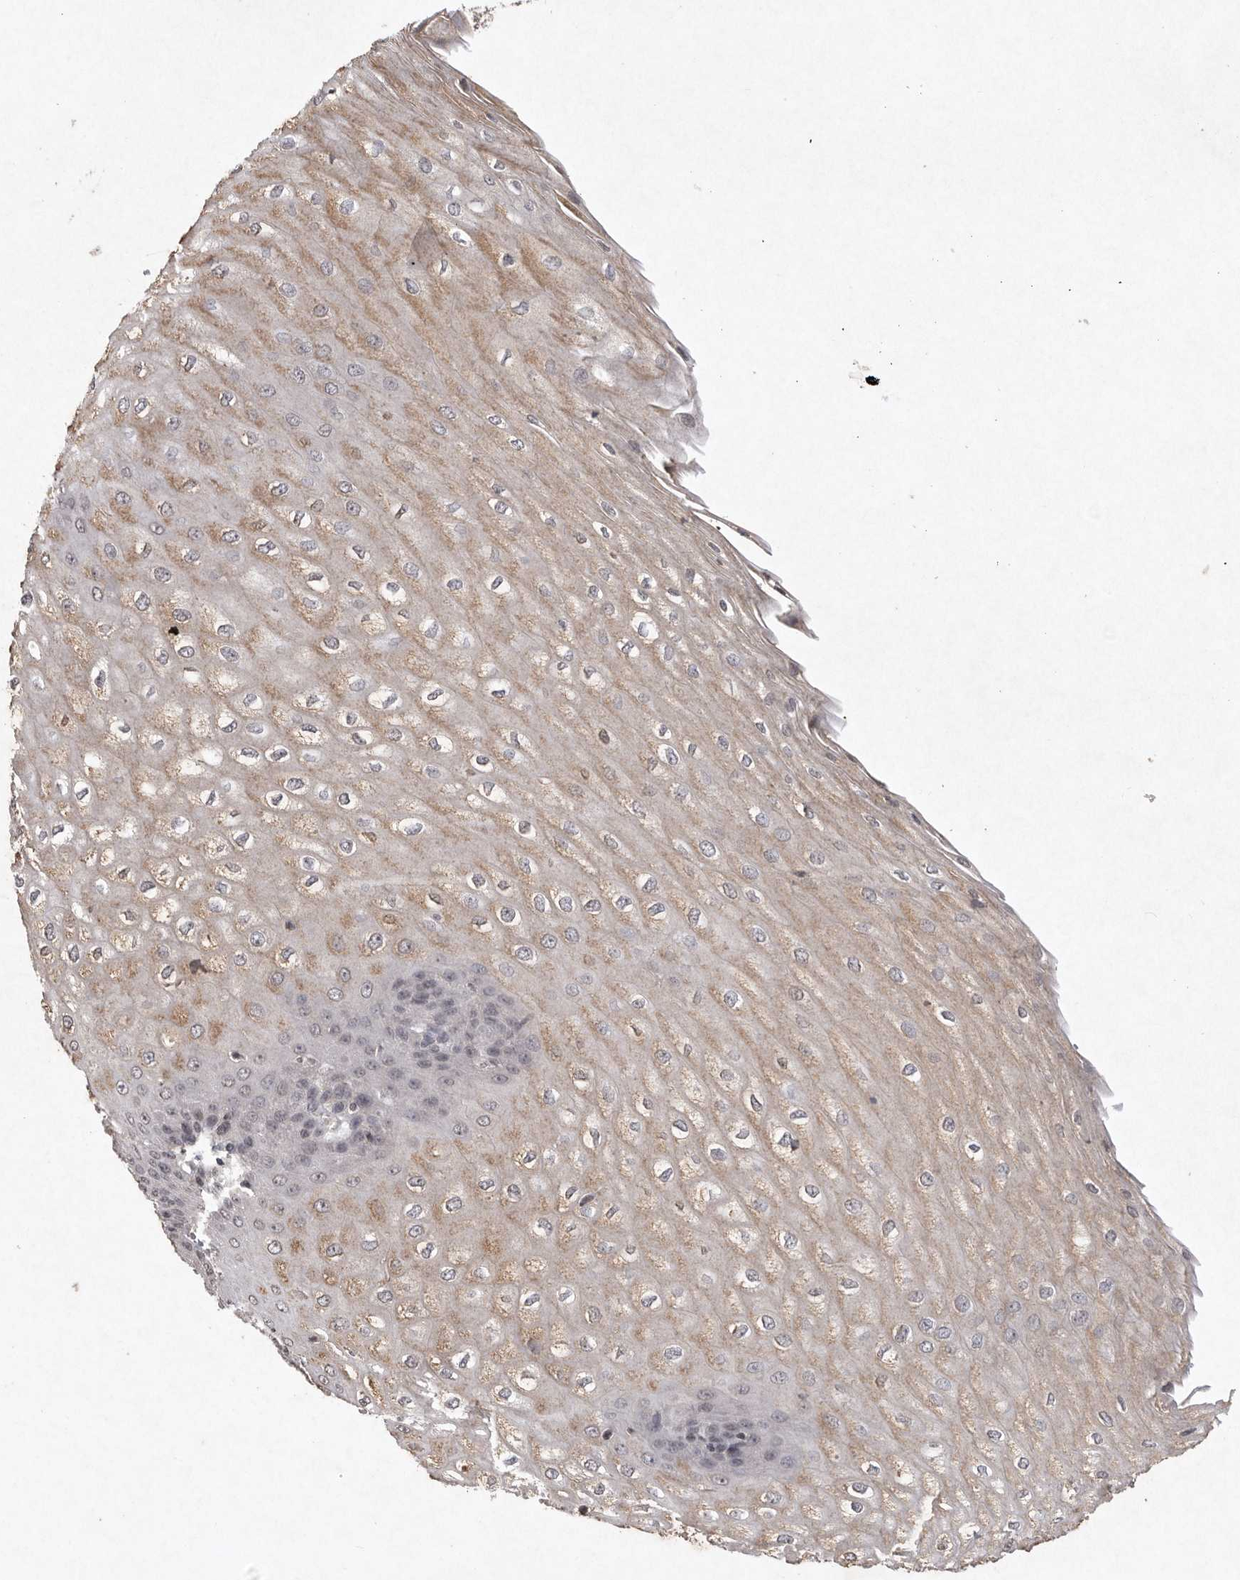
{"staining": {"intensity": "weak", "quantity": ">75%", "location": "cytoplasmic/membranous"}, "tissue": "esophagus", "cell_type": "Squamous epithelial cells", "image_type": "normal", "snomed": [{"axis": "morphology", "description": "Normal tissue, NOS"}, {"axis": "topography", "description": "Esophagus"}], "caption": "DAB immunohistochemical staining of benign human esophagus exhibits weak cytoplasmic/membranous protein staining in about >75% of squamous epithelial cells. The staining was performed using DAB (3,3'-diaminobenzidine) to visualize the protein expression in brown, while the nuclei were stained in blue with hematoxylin (Magnification: 20x).", "gene": "APLNR", "patient": {"sex": "male", "age": 60}}